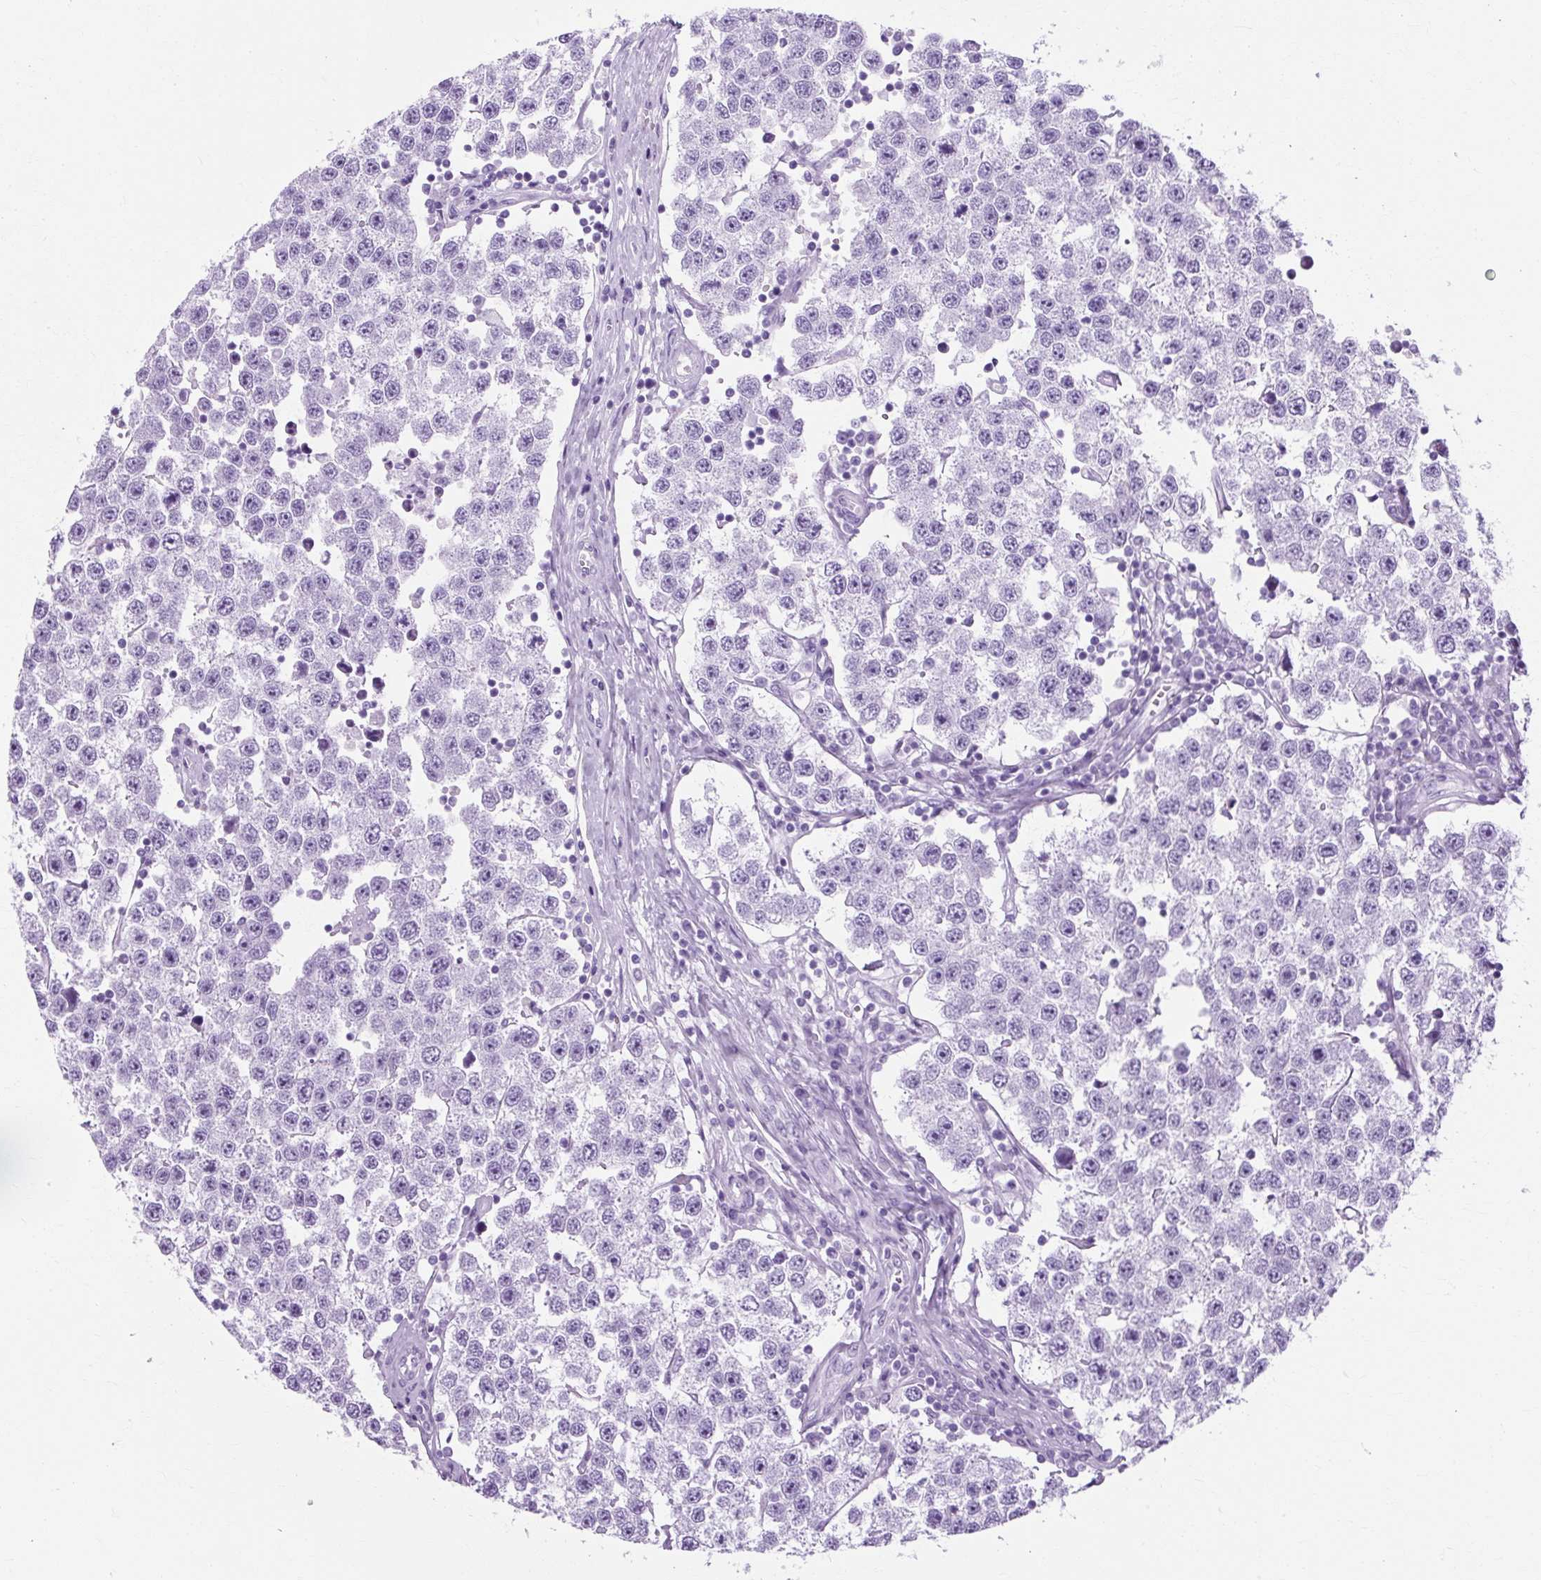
{"staining": {"intensity": "negative", "quantity": "none", "location": "none"}, "tissue": "testis cancer", "cell_type": "Tumor cells", "image_type": "cancer", "snomed": [{"axis": "morphology", "description": "Seminoma, NOS"}, {"axis": "topography", "description": "Testis"}], "caption": "Photomicrograph shows no protein staining in tumor cells of testis cancer (seminoma) tissue. The staining was performed using DAB (3,3'-diaminobenzidine) to visualize the protein expression in brown, while the nuclei were stained in blue with hematoxylin (Magnification: 20x).", "gene": "TMEM89", "patient": {"sex": "male", "age": 34}}